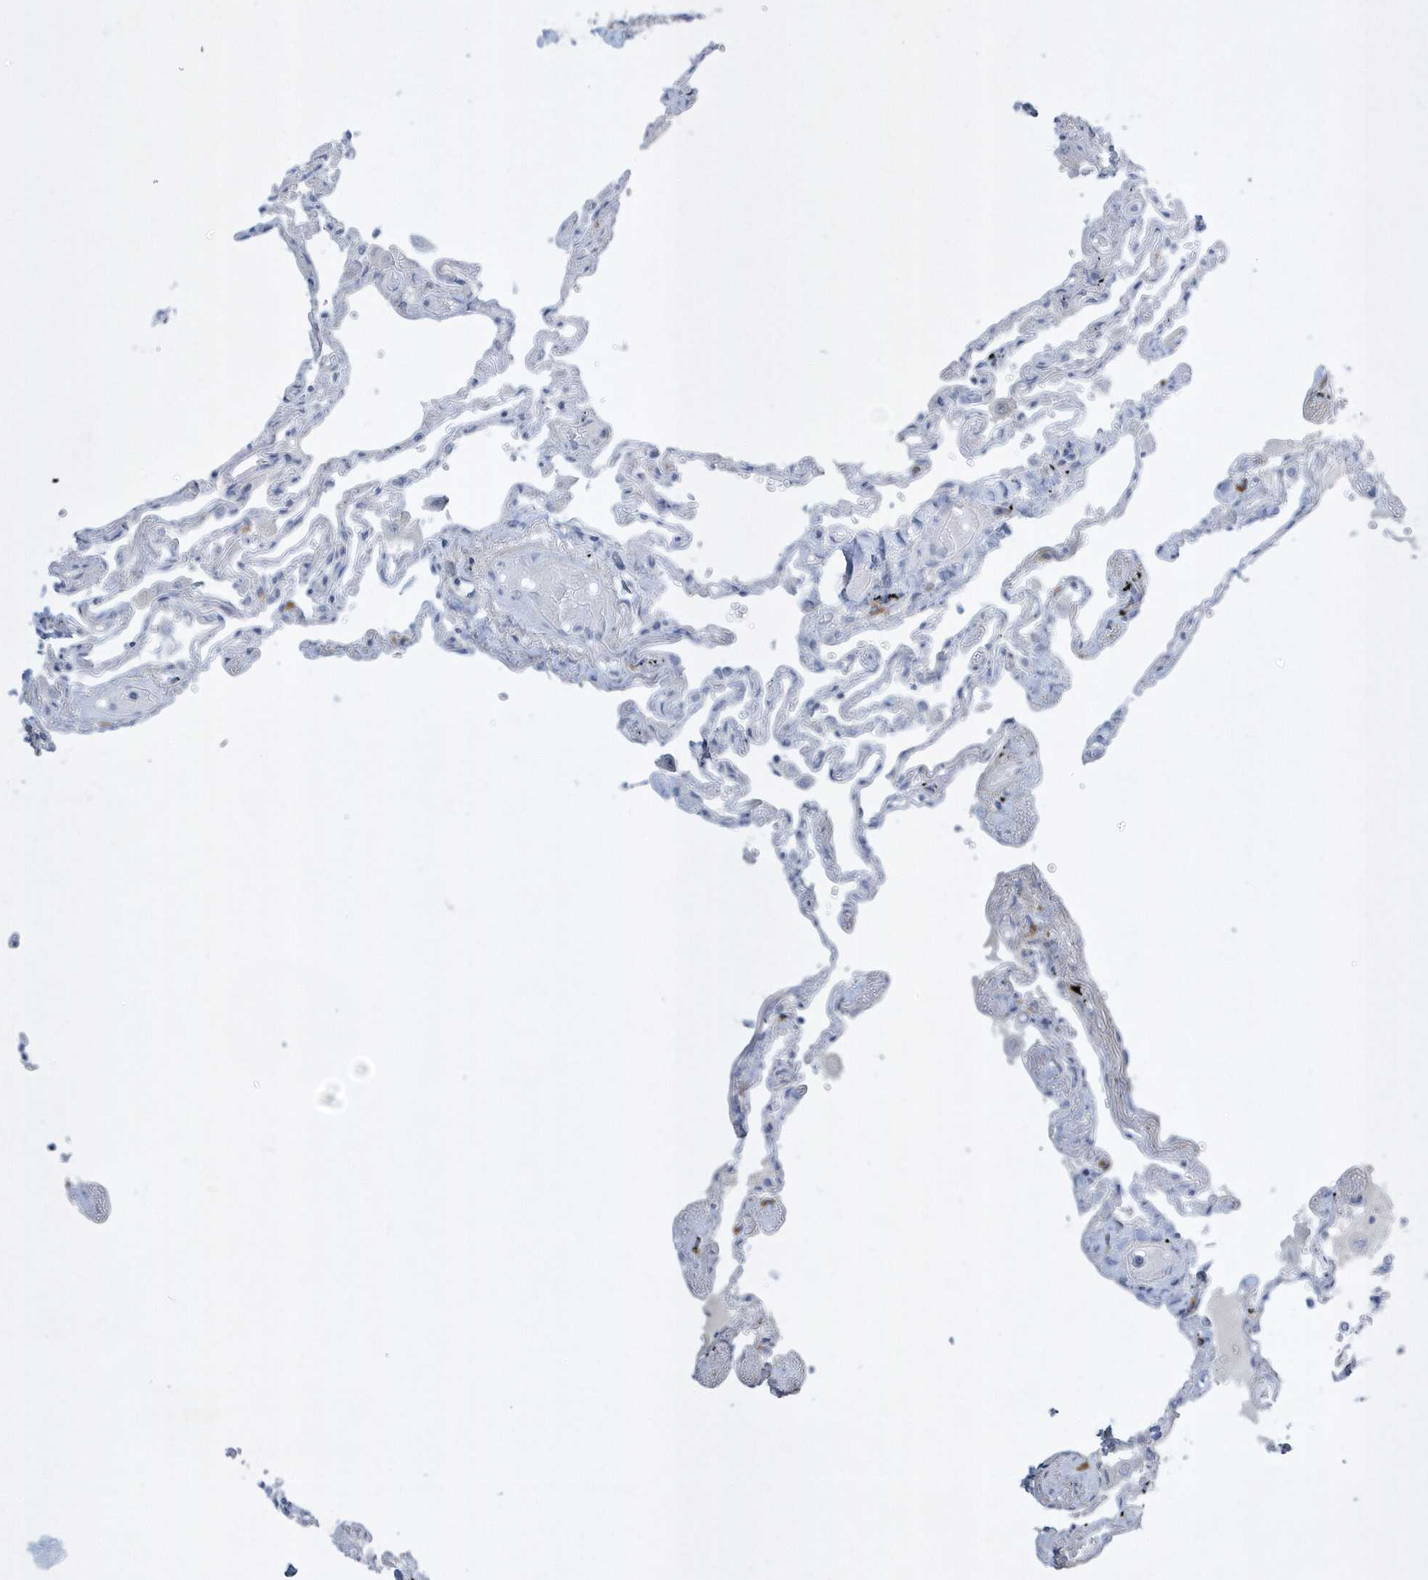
{"staining": {"intensity": "negative", "quantity": "none", "location": "none"}, "tissue": "lung", "cell_type": "Alveolar cells", "image_type": "normal", "snomed": [{"axis": "morphology", "description": "Normal tissue, NOS"}, {"axis": "topography", "description": "Lung"}], "caption": "High magnification brightfield microscopy of normal lung stained with DAB (brown) and counterstained with hematoxylin (blue): alveolar cells show no significant expression.", "gene": "SPATA18", "patient": {"sex": "female", "age": 67}}